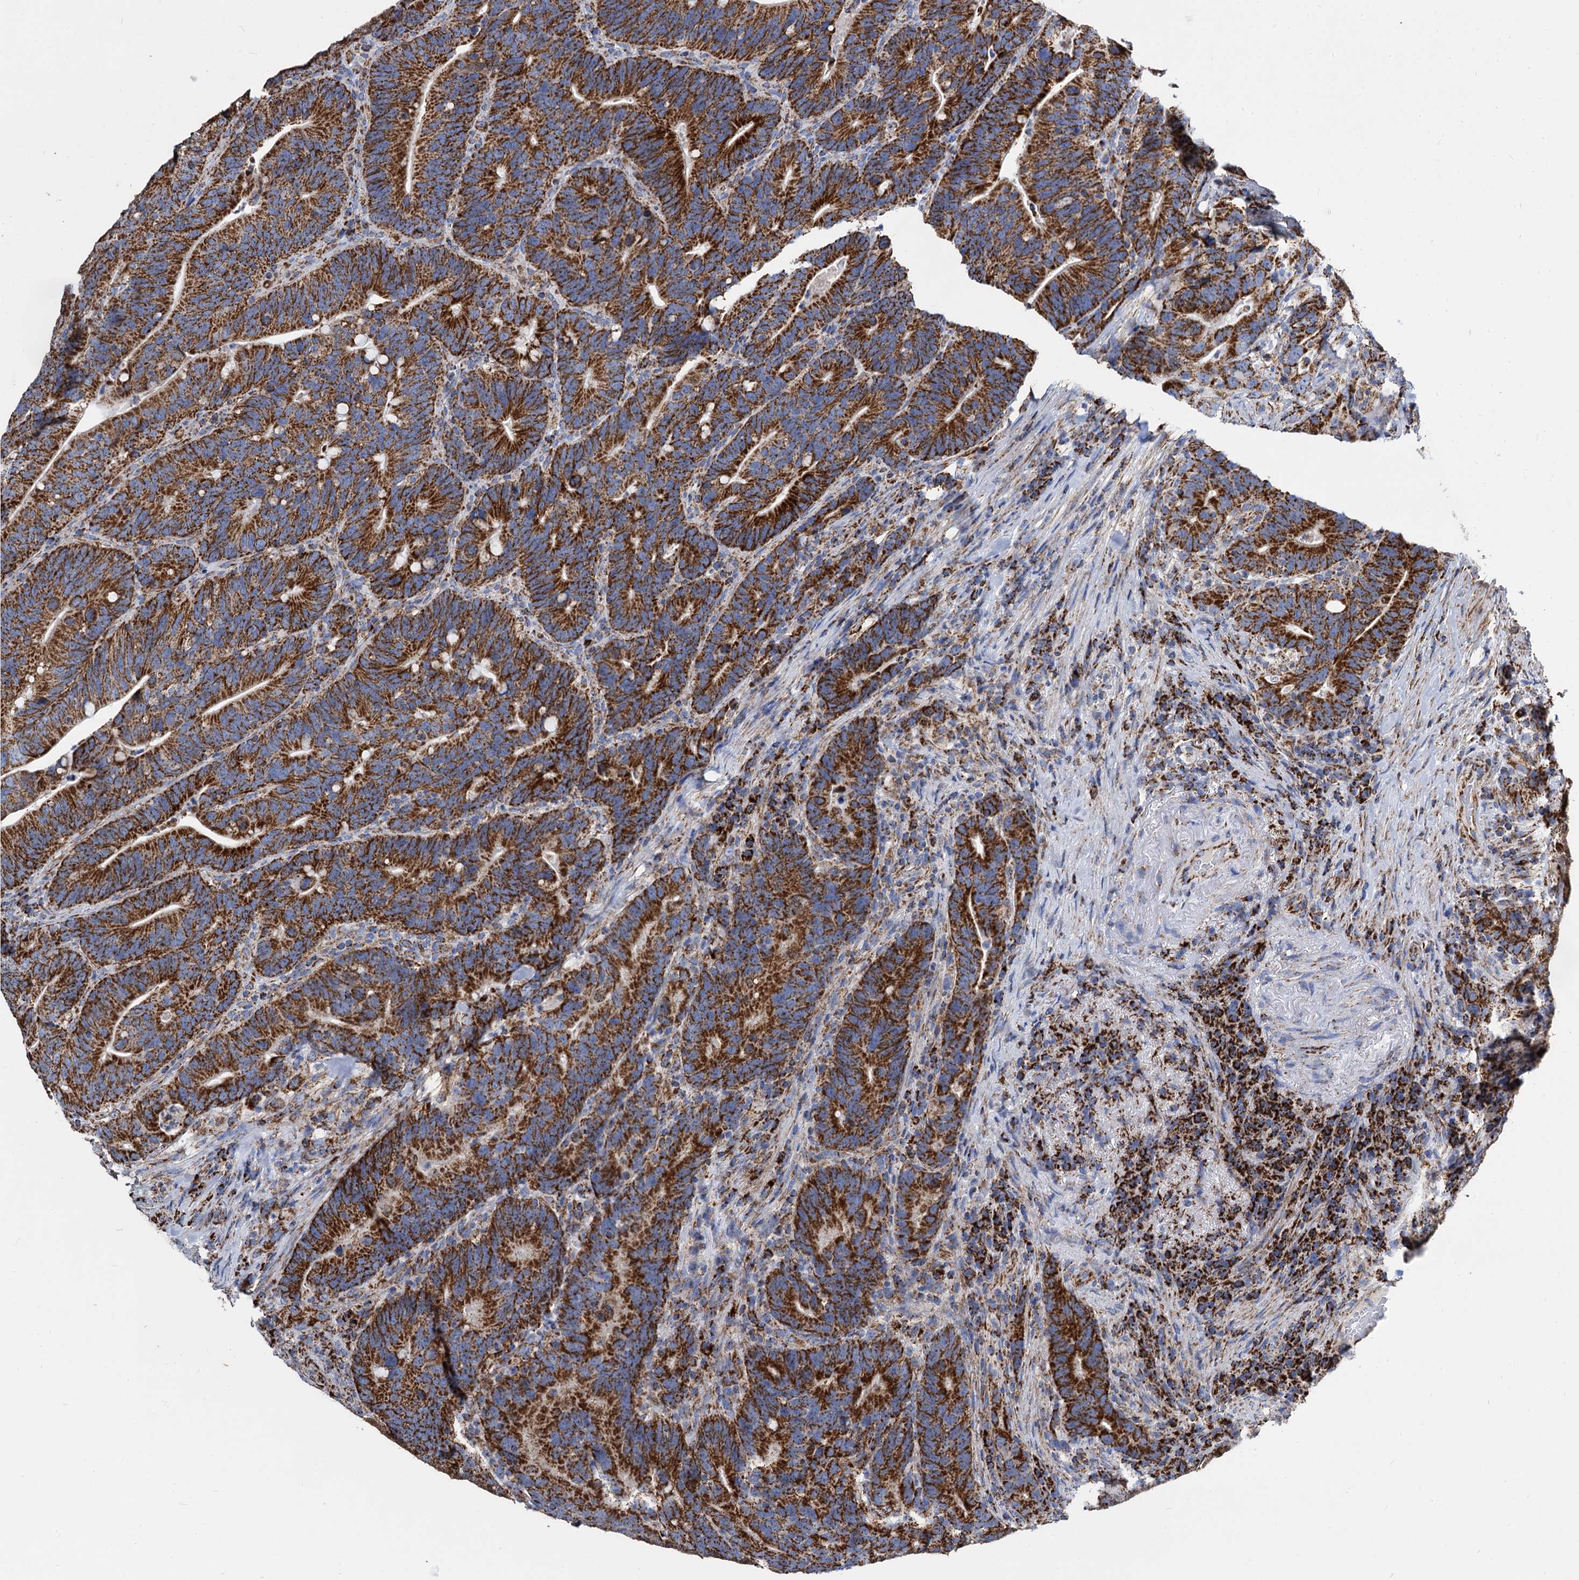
{"staining": {"intensity": "strong", "quantity": ">75%", "location": "cytoplasmic/membranous"}, "tissue": "colorectal cancer", "cell_type": "Tumor cells", "image_type": "cancer", "snomed": [{"axis": "morphology", "description": "Adenocarcinoma, NOS"}, {"axis": "topography", "description": "Colon"}], "caption": "A high amount of strong cytoplasmic/membranous expression is present in approximately >75% of tumor cells in colorectal cancer tissue.", "gene": "TIMM10", "patient": {"sex": "female", "age": 66}}